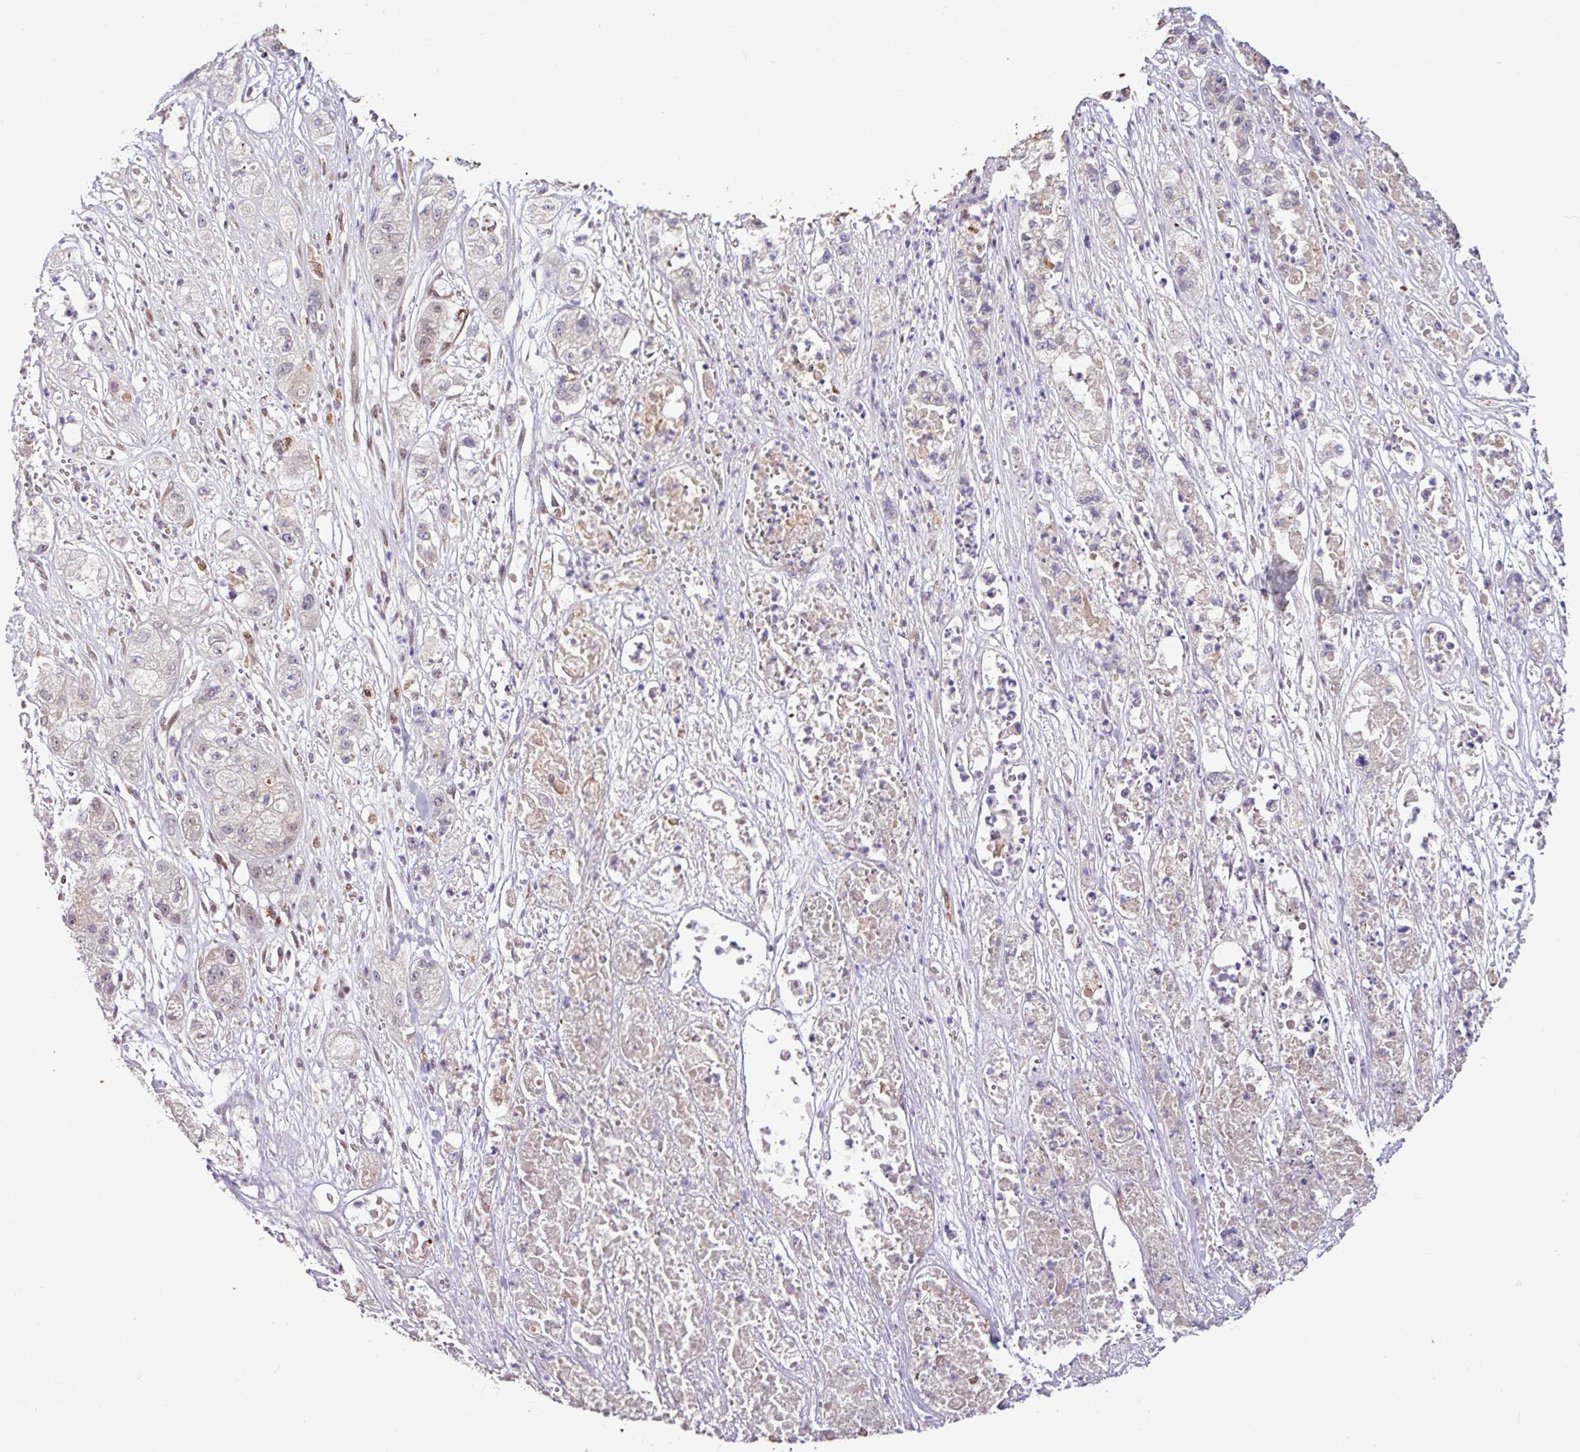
{"staining": {"intensity": "negative", "quantity": "none", "location": "none"}, "tissue": "pancreatic cancer", "cell_type": "Tumor cells", "image_type": "cancer", "snomed": [{"axis": "morphology", "description": "Adenocarcinoma, NOS"}, {"axis": "topography", "description": "Pancreas"}], "caption": "DAB immunohistochemical staining of pancreatic cancer (adenocarcinoma) displays no significant staining in tumor cells.", "gene": "SKIC2", "patient": {"sex": "female", "age": 78}}